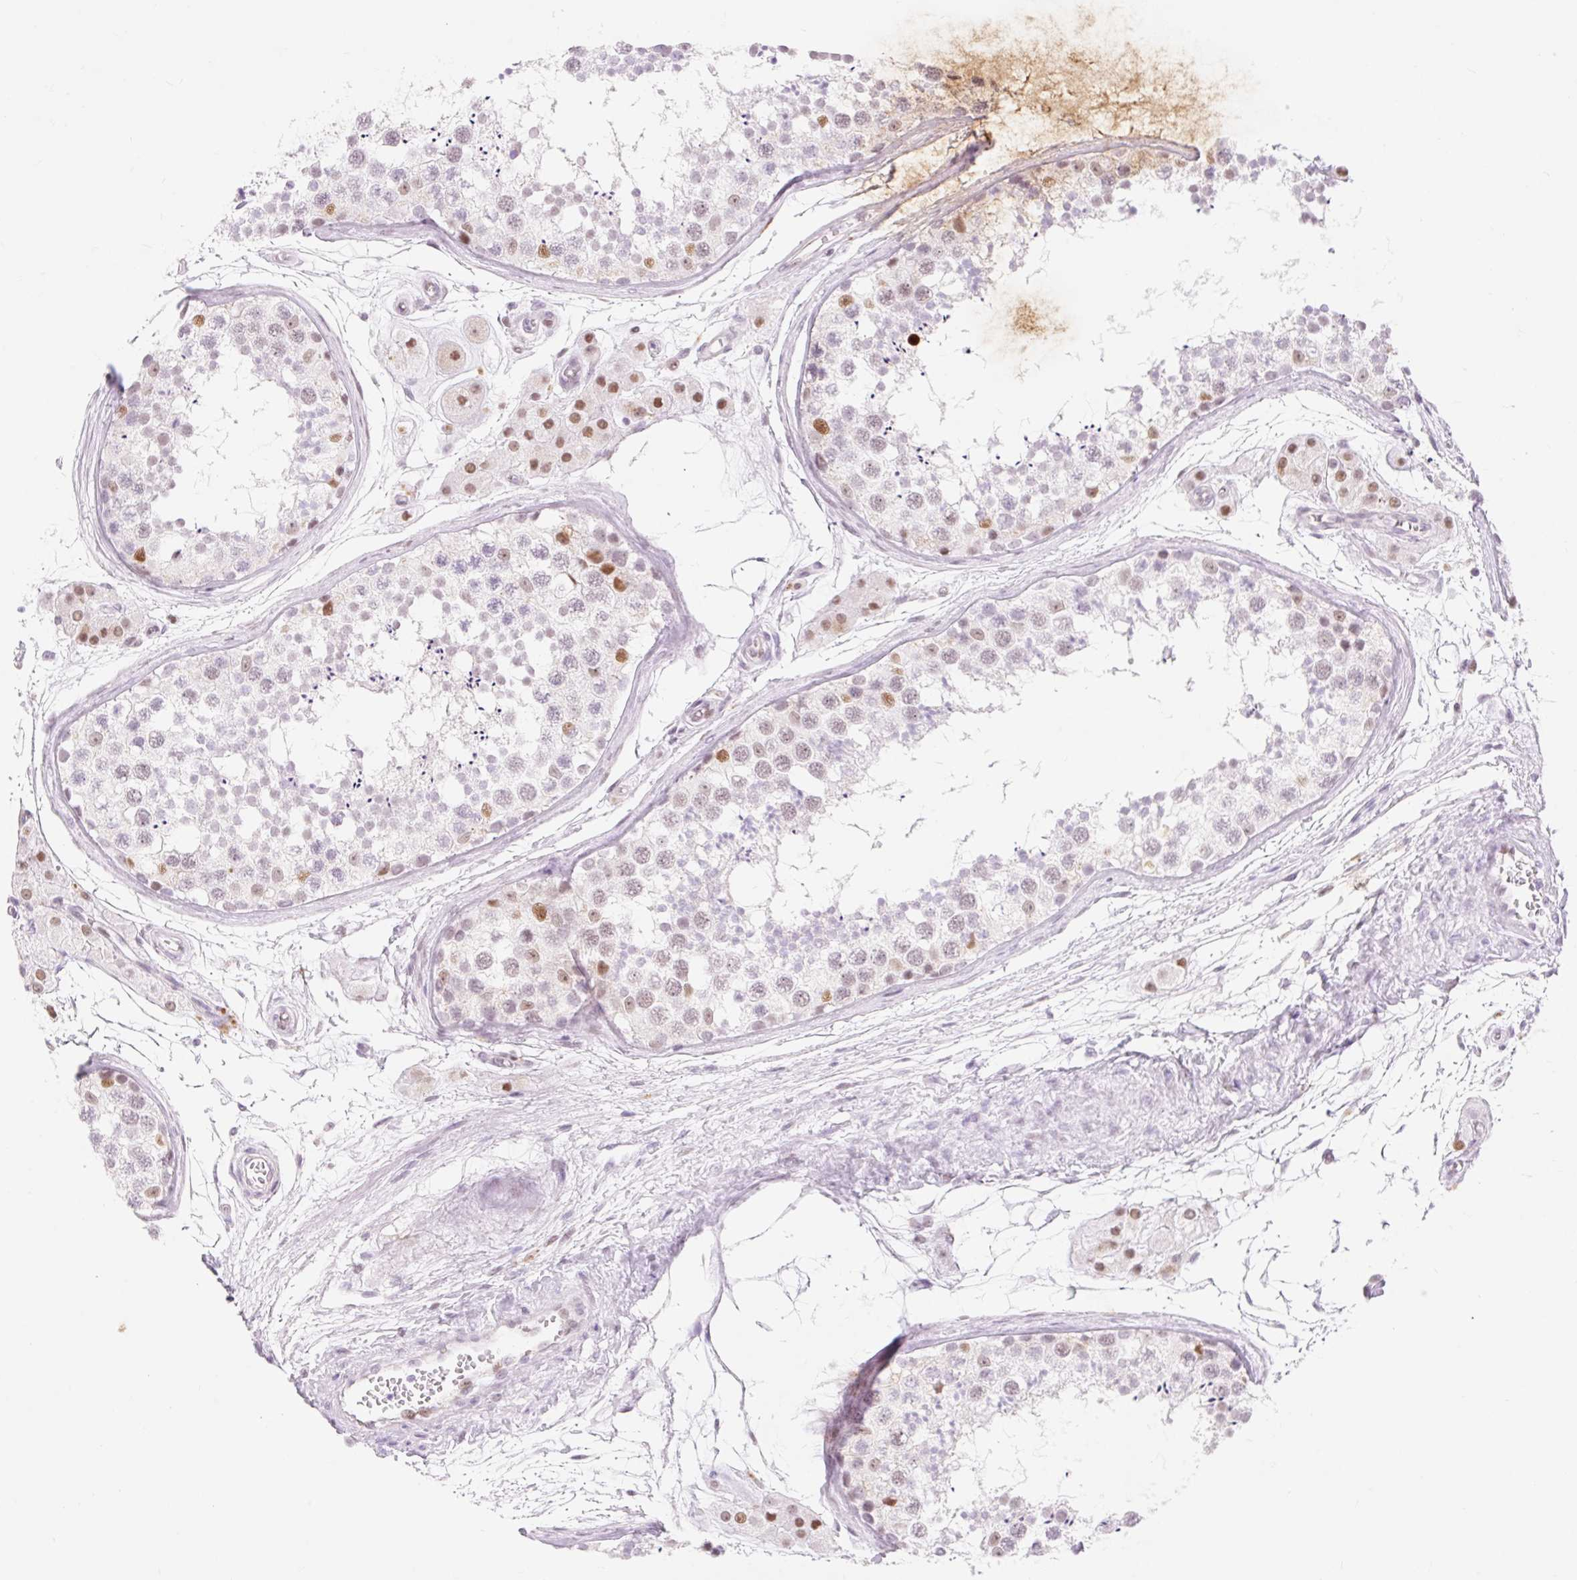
{"staining": {"intensity": "moderate", "quantity": "25%-75%", "location": "nuclear"}, "tissue": "testis", "cell_type": "Cells in seminiferous ducts", "image_type": "normal", "snomed": [{"axis": "morphology", "description": "Normal tissue, NOS"}, {"axis": "topography", "description": "Testis"}], "caption": "Immunohistochemistry (IHC) (DAB) staining of unremarkable human testis displays moderate nuclear protein expression in about 25%-75% of cells in seminiferous ducts.", "gene": "H2BW1", "patient": {"sex": "male", "age": 56}}